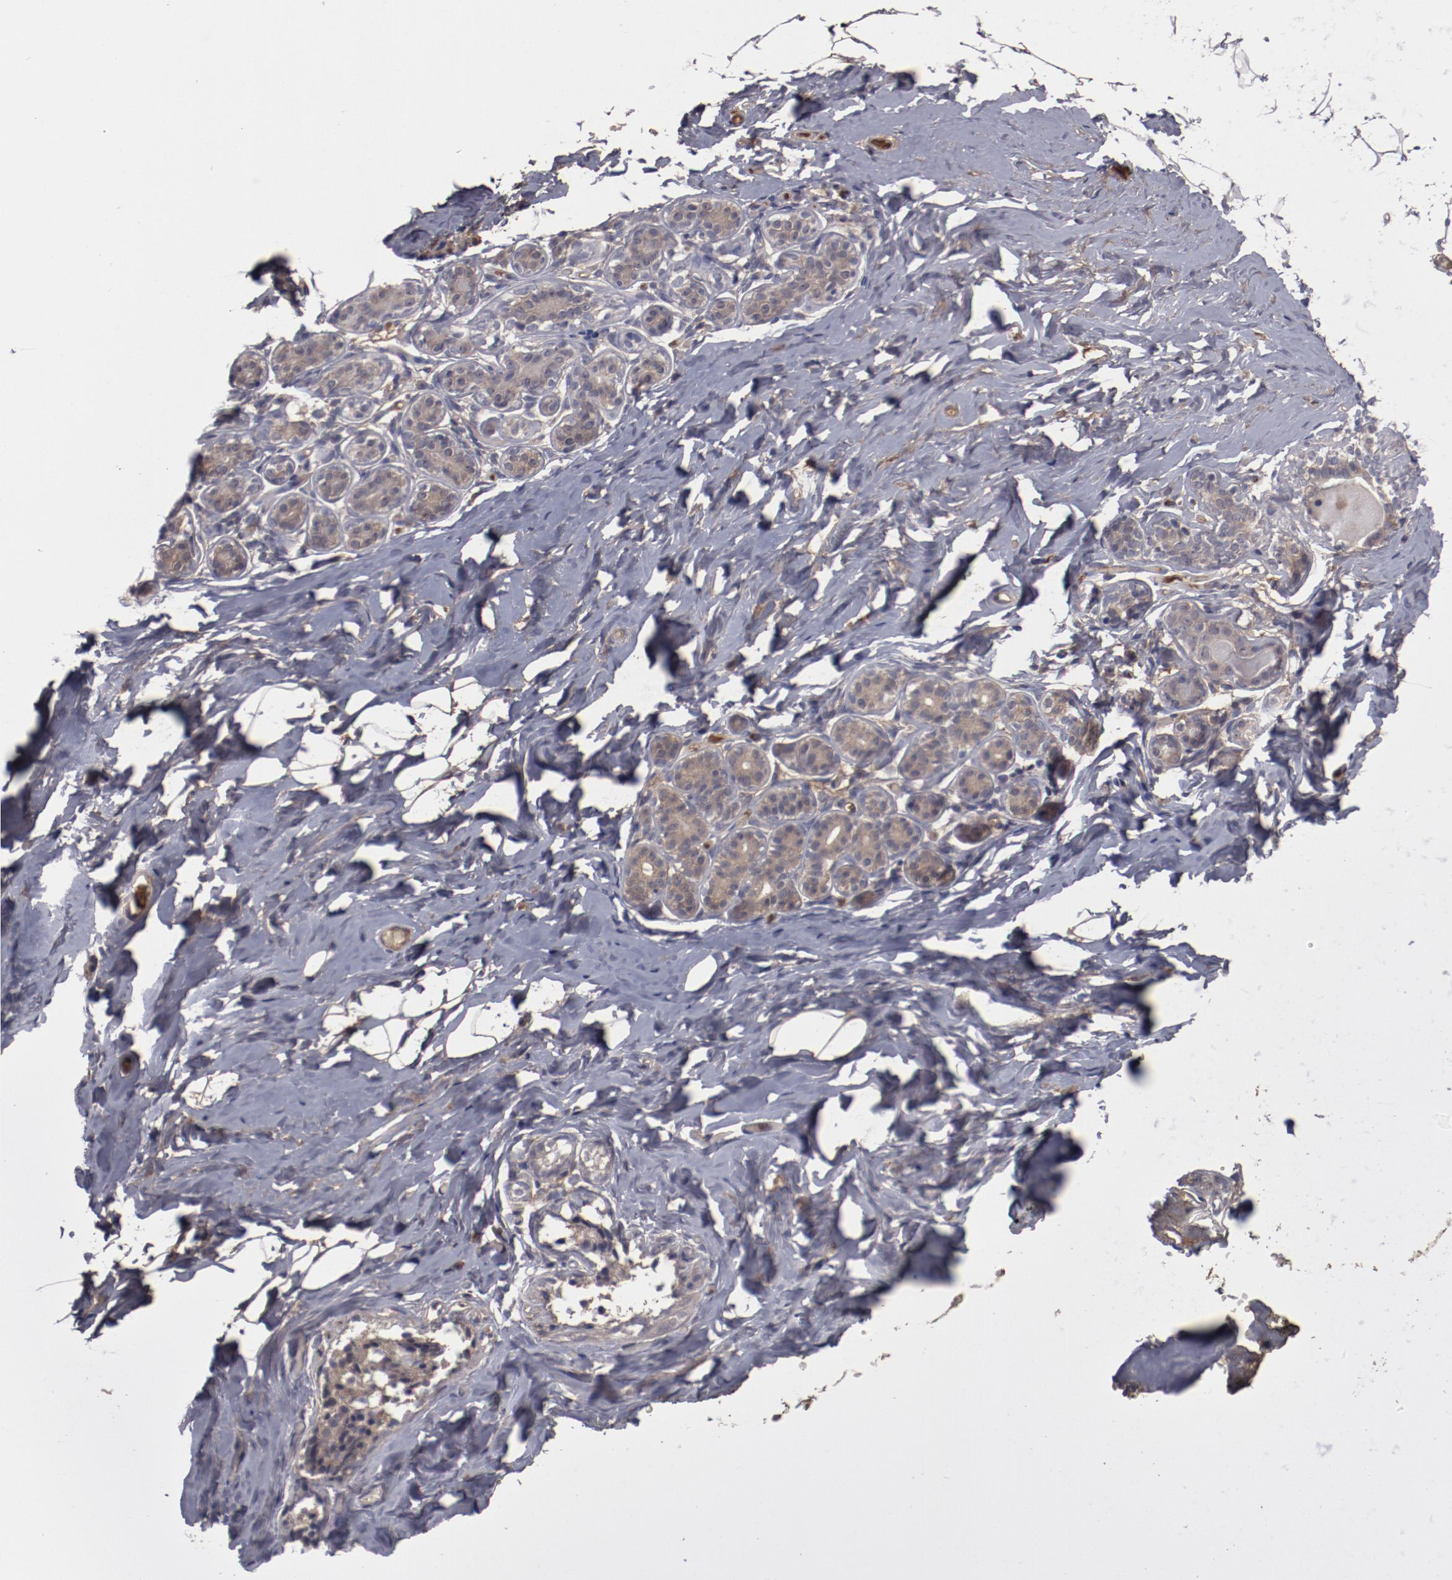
{"staining": {"intensity": "negative", "quantity": "none", "location": "none"}, "tissue": "breast", "cell_type": "Adipocytes", "image_type": "normal", "snomed": [{"axis": "morphology", "description": "Normal tissue, NOS"}, {"axis": "topography", "description": "Breast"}, {"axis": "topography", "description": "Soft tissue"}], "caption": "Immunohistochemistry (IHC) micrograph of benign human breast stained for a protein (brown), which displays no positivity in adipocytes. The staining is performed using DAB brown chromogen with nuclei counter-stained in using hematoxylin.", "gene": "CP", "patient": {"sex": "female", "age": 75}}